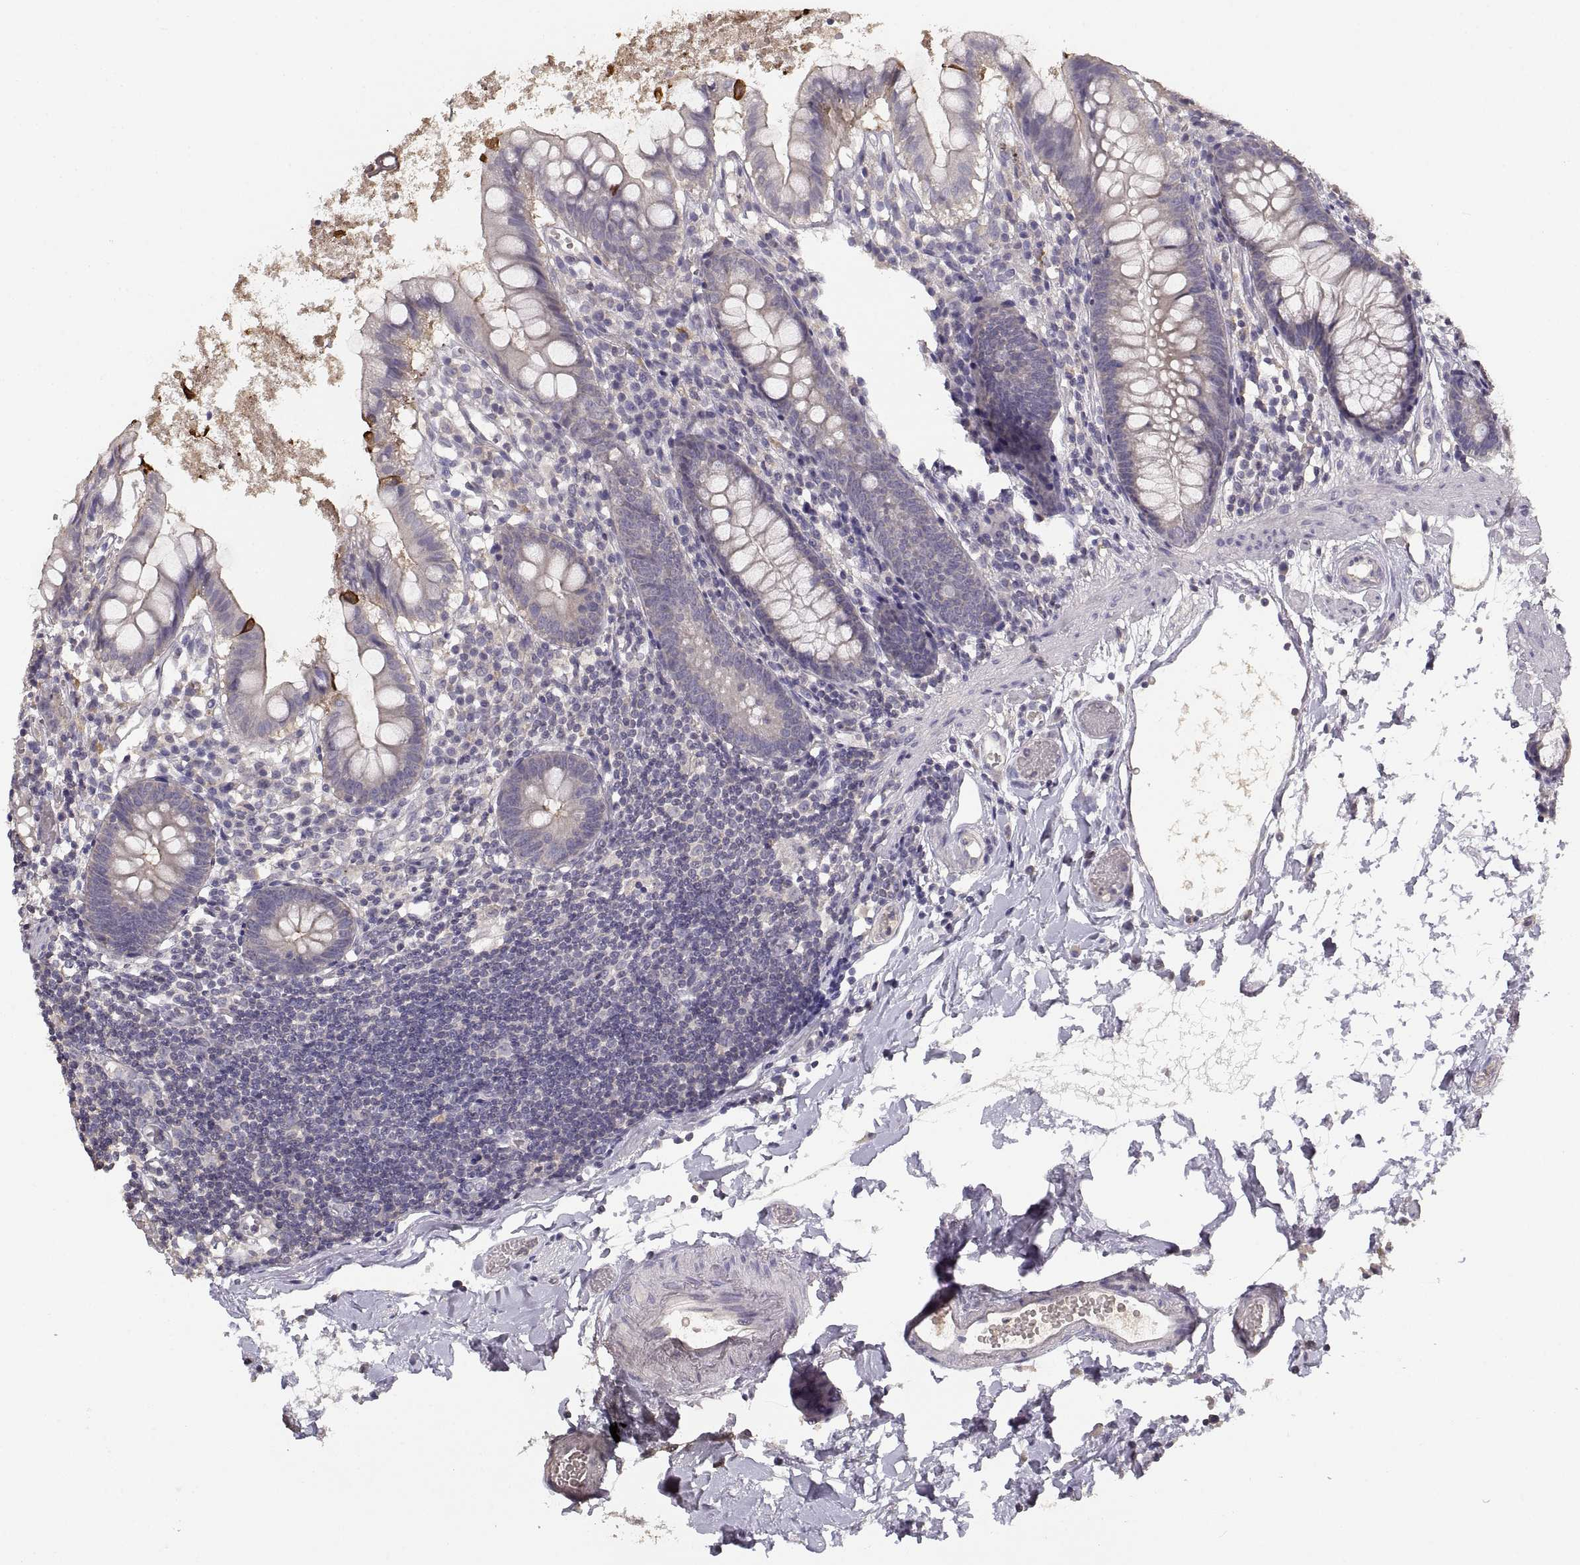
{"staining": {"intensity": "negative", "quantity": "none", "location": "none"}, "tissue": "small intestine", "cell_type": "Glandular cells", "image_type": "normal", "snomed": [{"axis": "morphology", "description": "Normal tissue, NOS"}, {"axis": "topography", "description": "Small intestine"}], "caption": "High power microscopy photomicrograph of an immunohistochemistry micrograph of normal small intestine, revealing no significant positivity in glandular cells.", "gene": "NMNAT2", "patient": {"sex": "female", "age": 90}}